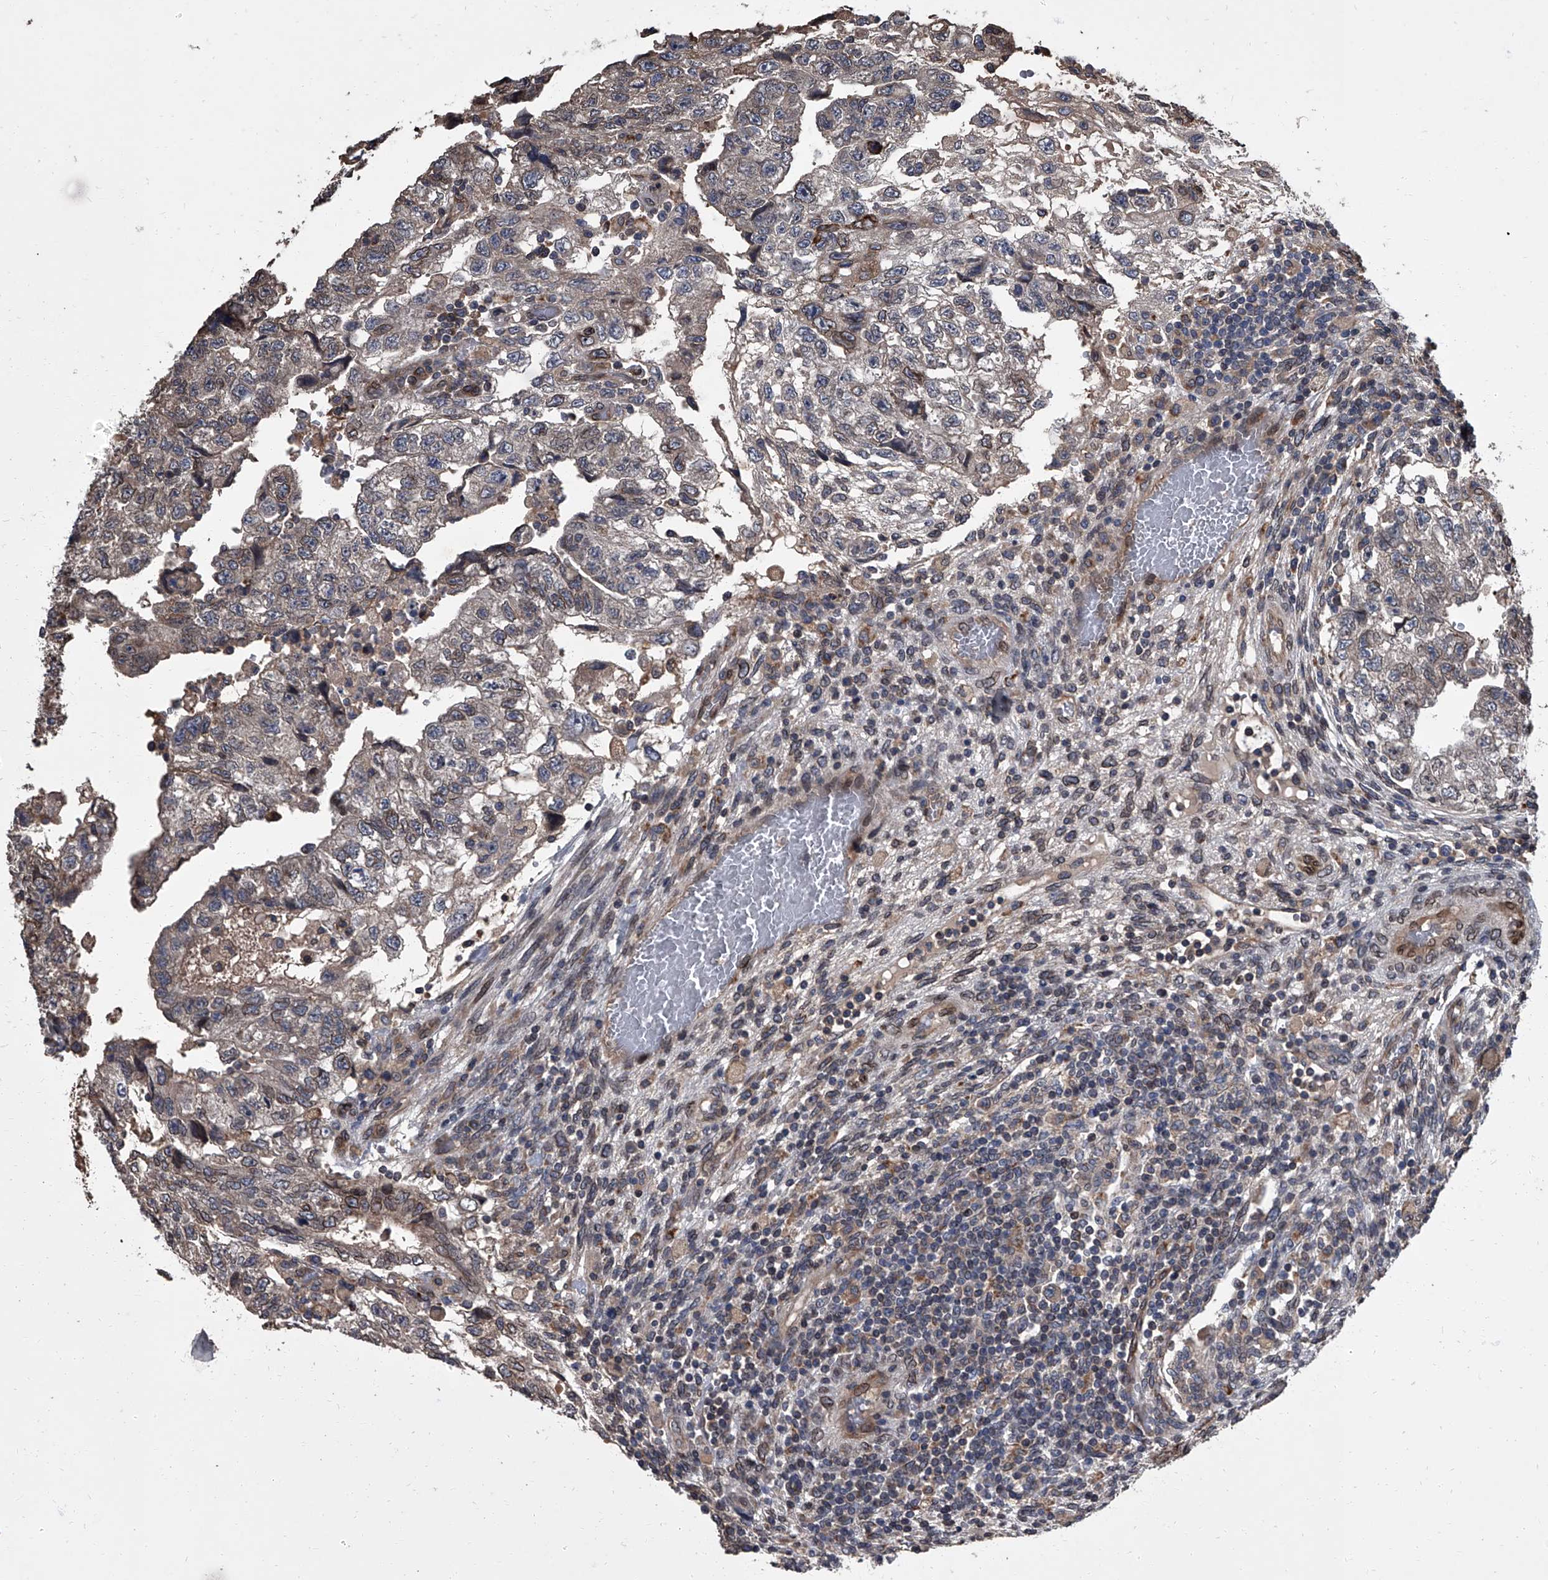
{"staining": {"intensity": "negative", "quantity": "none", "location": "none"}, "tissue": "testis cancer", "cell_type": "Tumor cells", "image_type": "cancer", "snomed": [{"axis": "morphology", "description": "Carcinoma, Embryonal, NOS"}, {"axis": "topography", "description": "Testis"}], "caption": "DAB immunohistochemical staining of human testis cancer demonstrates no significant staining in tumor cells.", "gene": "LRRC8C", "patient": {"sex": "male", "age": 36}}